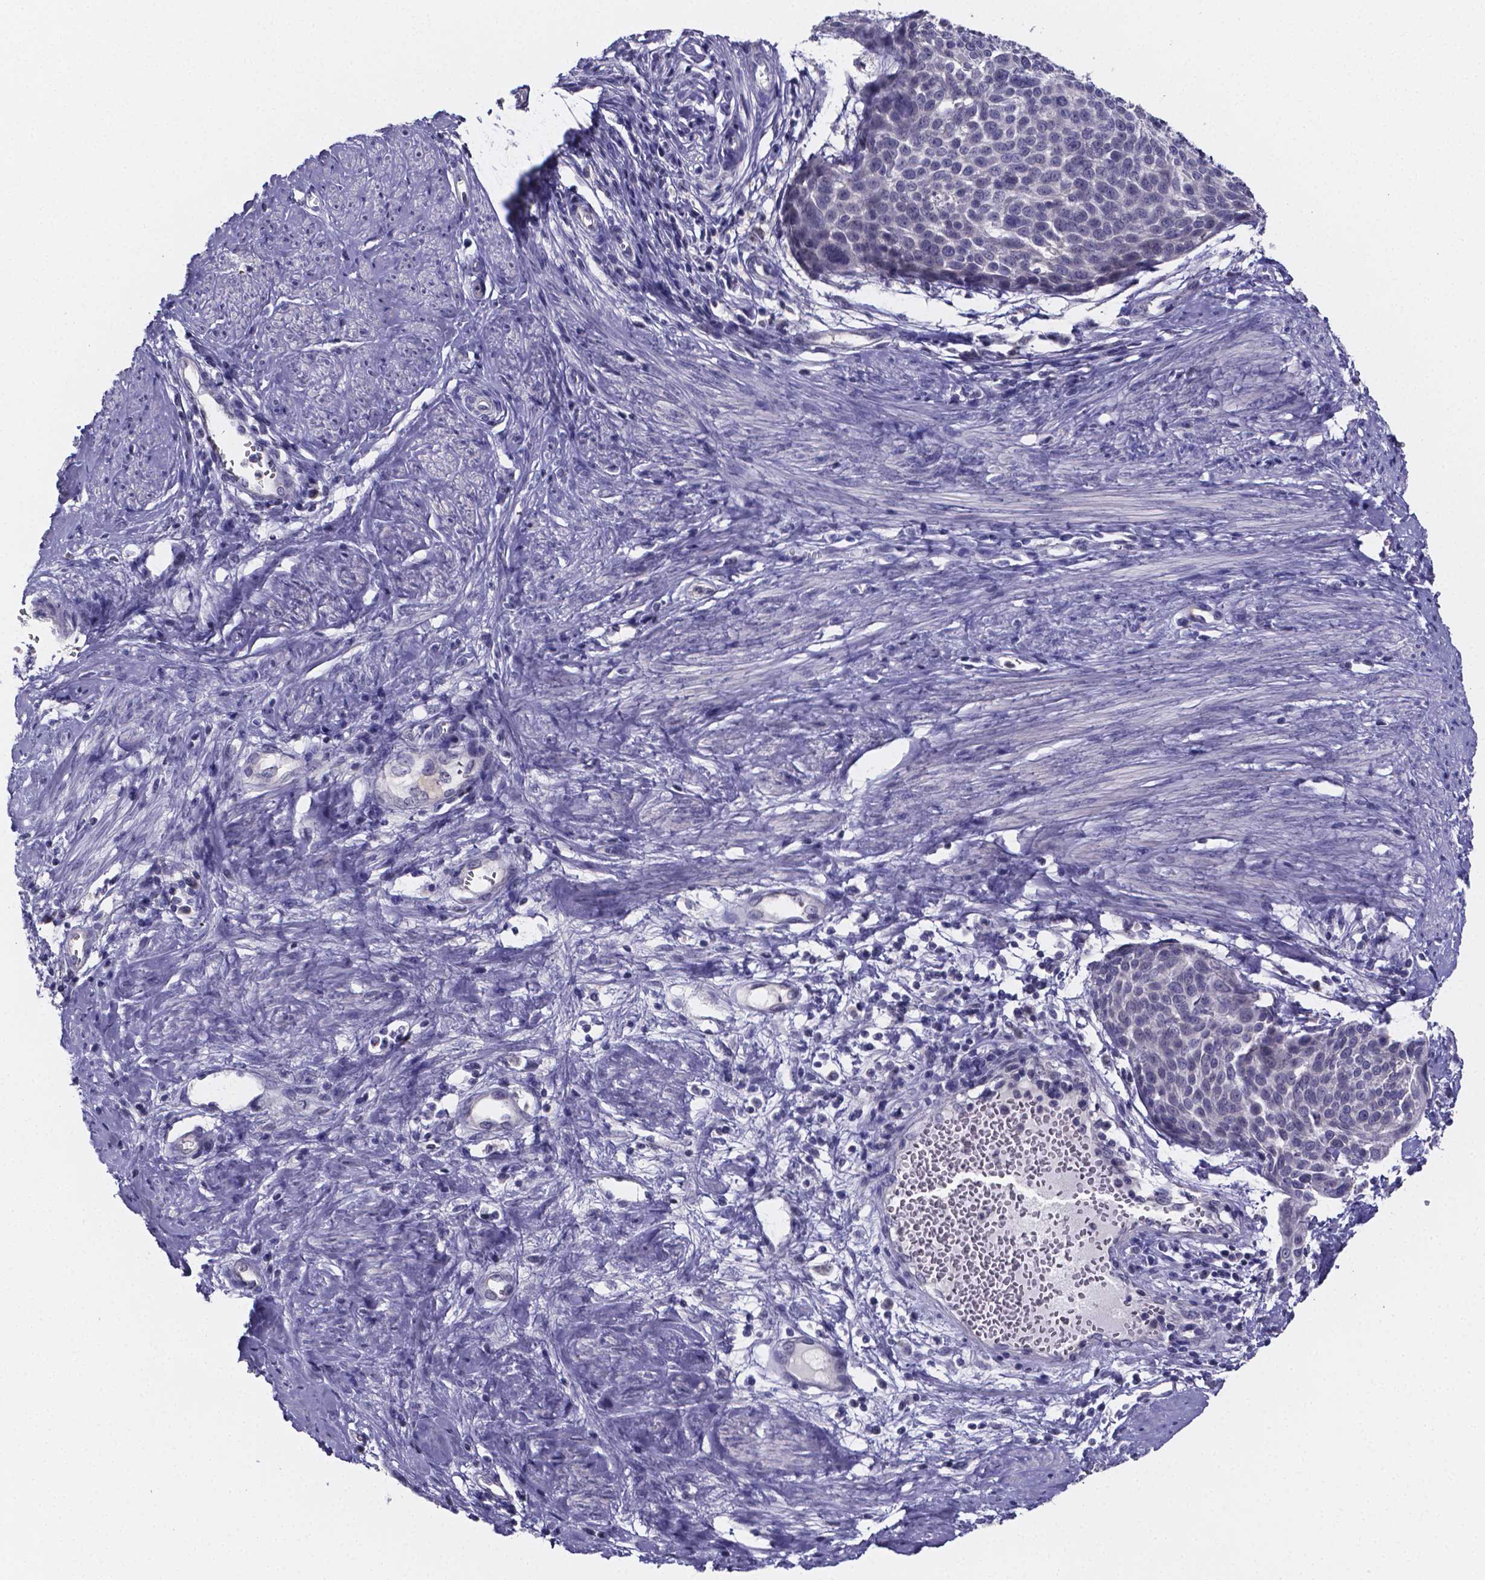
{"staining": {"intensity": "negative", "quantity": "none", "location": "none"}, "tissue": "cervical cancer", "cell_type": "Tumor cells", "image_type": "cancer", "snomed": [{"axis": "morphology", "description": "Squamous cell carcinoma, NOS"}, {"axis": "topography", "description": "Cervix"}], "caption": "High power microscopy photomicrograph of an immunohistochemistry (IHC) image of cervical cancer (squamous cell carcinoma), revealing no significant expression in tumor cells.", "gene": "IZUMO1", "patient": {"sex": "female", "age": 39}}